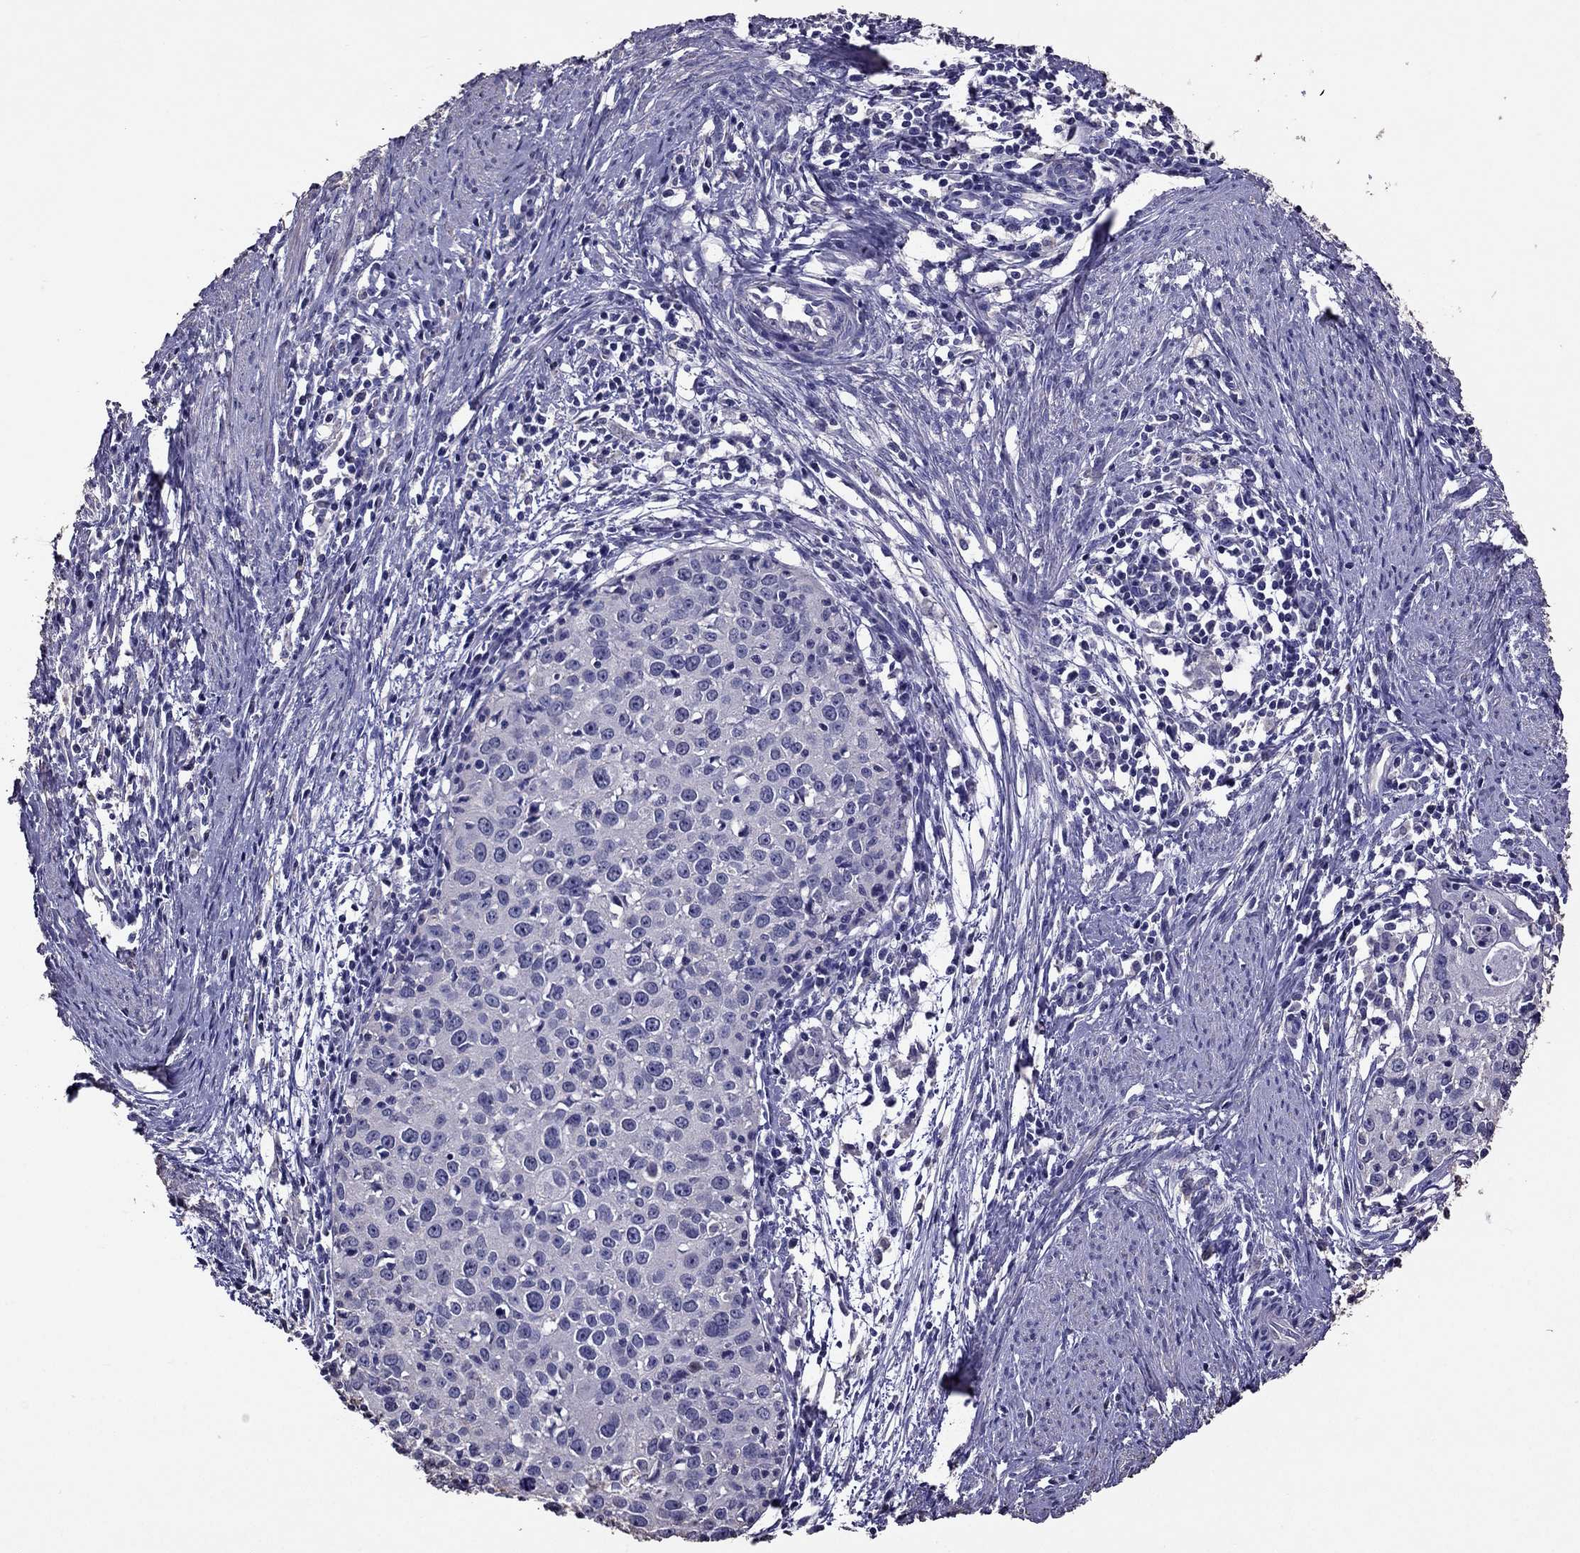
{"staining": {"intensity": "negative", "quantity": "none", "location": "none"}, "tissue": "cervical cancer", "cell_type": "Tumor cells", "image_type": "cancer", "snomed": [{"axis": "morphology", "description": "Squamous cell carcinoma, NOS"}, {"axis": "topography", "description": "Cervix"}], "caption": "Image shows no significant protein expression in tumor cells of squamous cell carcinoma (cervical). Nuclei are stained in blue.", "gene": "NKX3-1", "patient": {"sex": "female", "age": 40}}